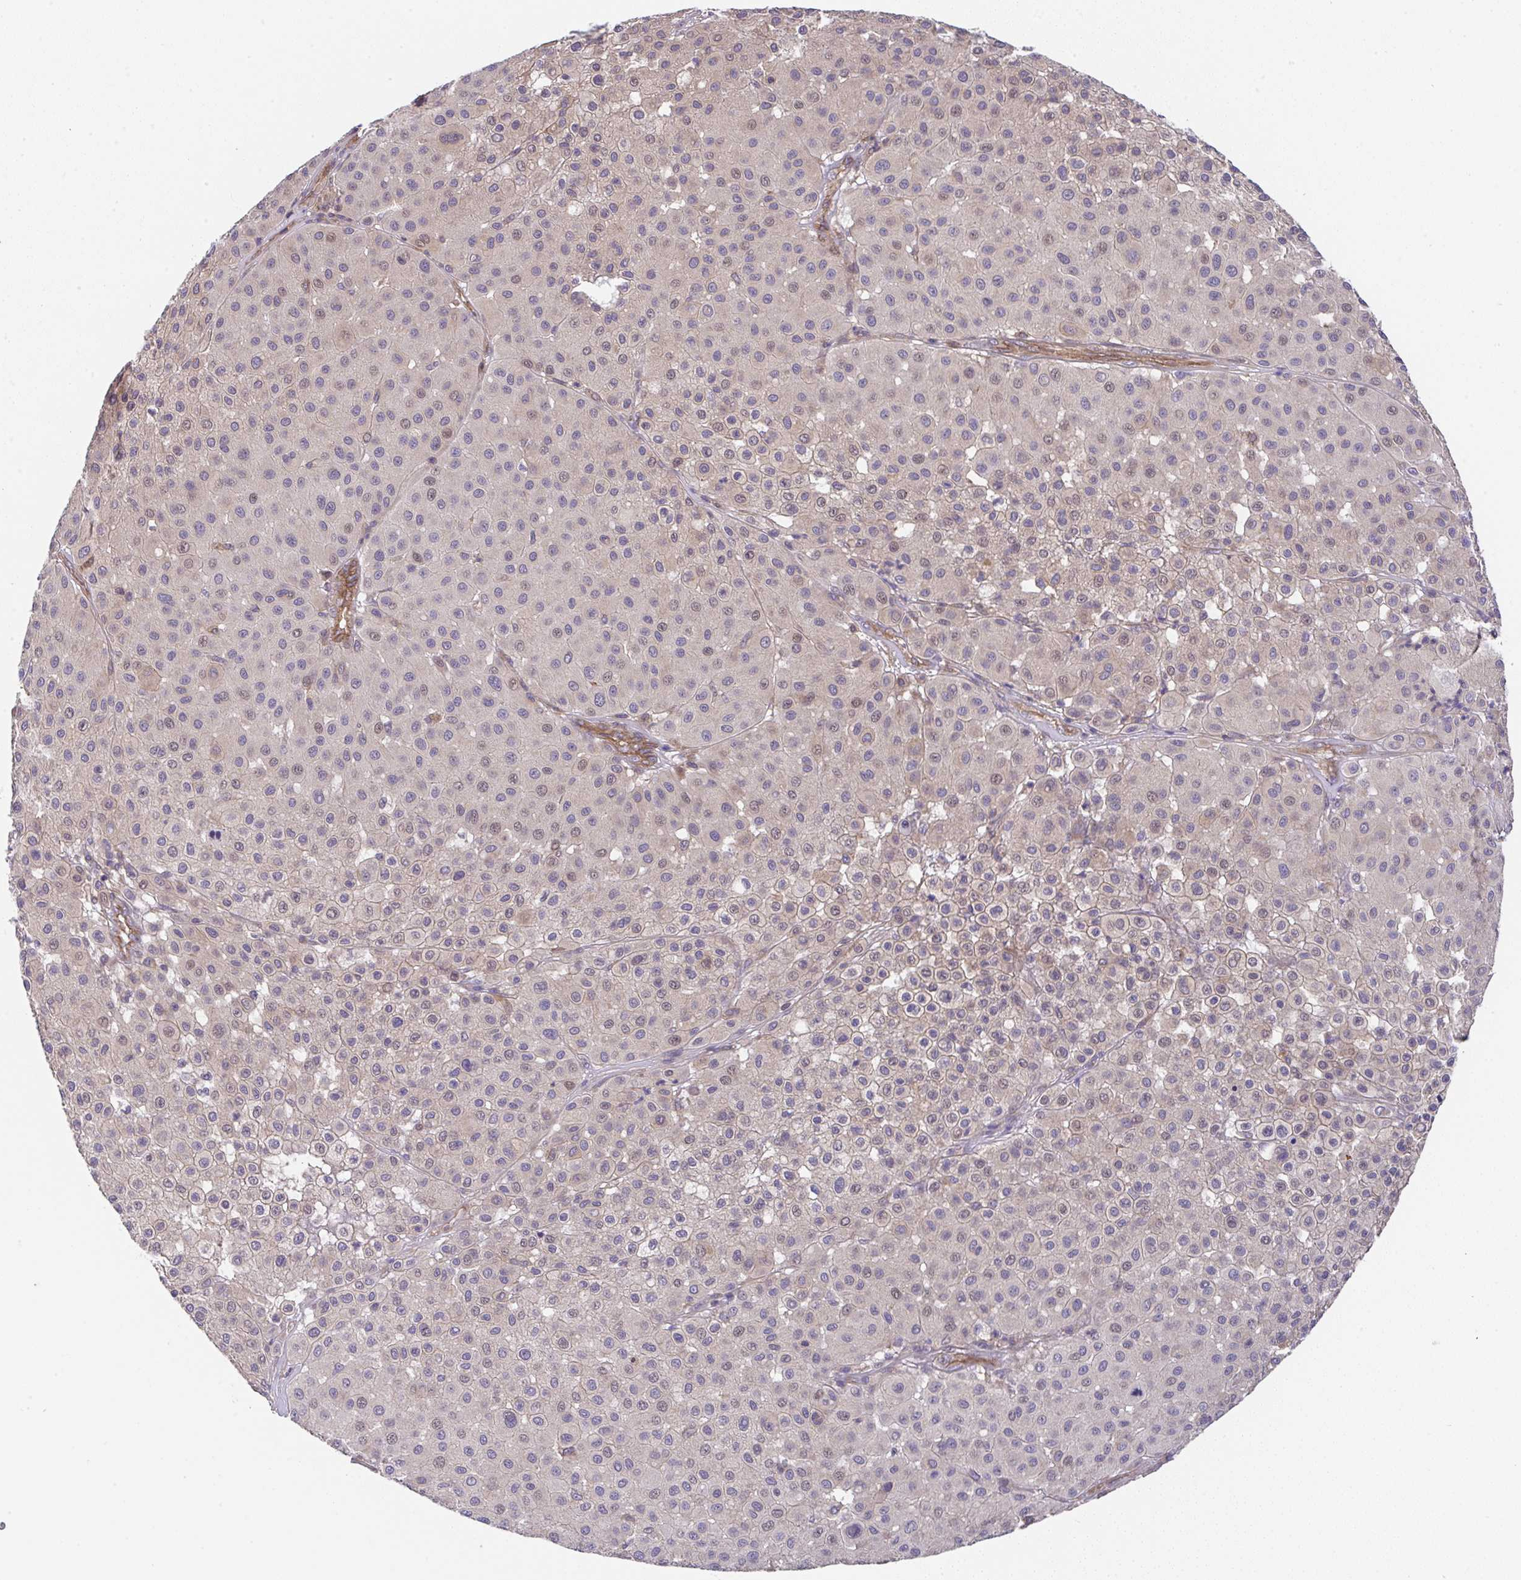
{"staining": {"intensity": "moderate", "quantity": "25%-75%", "location": "cytoplasmic/membranous"}, "tissue": "melanoma", "cell_type": "Tumor cells", "image_type": "cancer", "snomed": [{"axis": "morphology", "description": "Malignant melanoma, Metastatic site"}, {"axis": "topography", "description": "Smooth muscle"}], "caption": "A brown stain highlights moderate cytoplasmic/membranous staining of a protein in human melanoma tumor cells. (DAB = brown stain, brightfield microscopy at high magnification).", "gene": "ZNF696", "patient": {"sex": "male", "age": 41}}